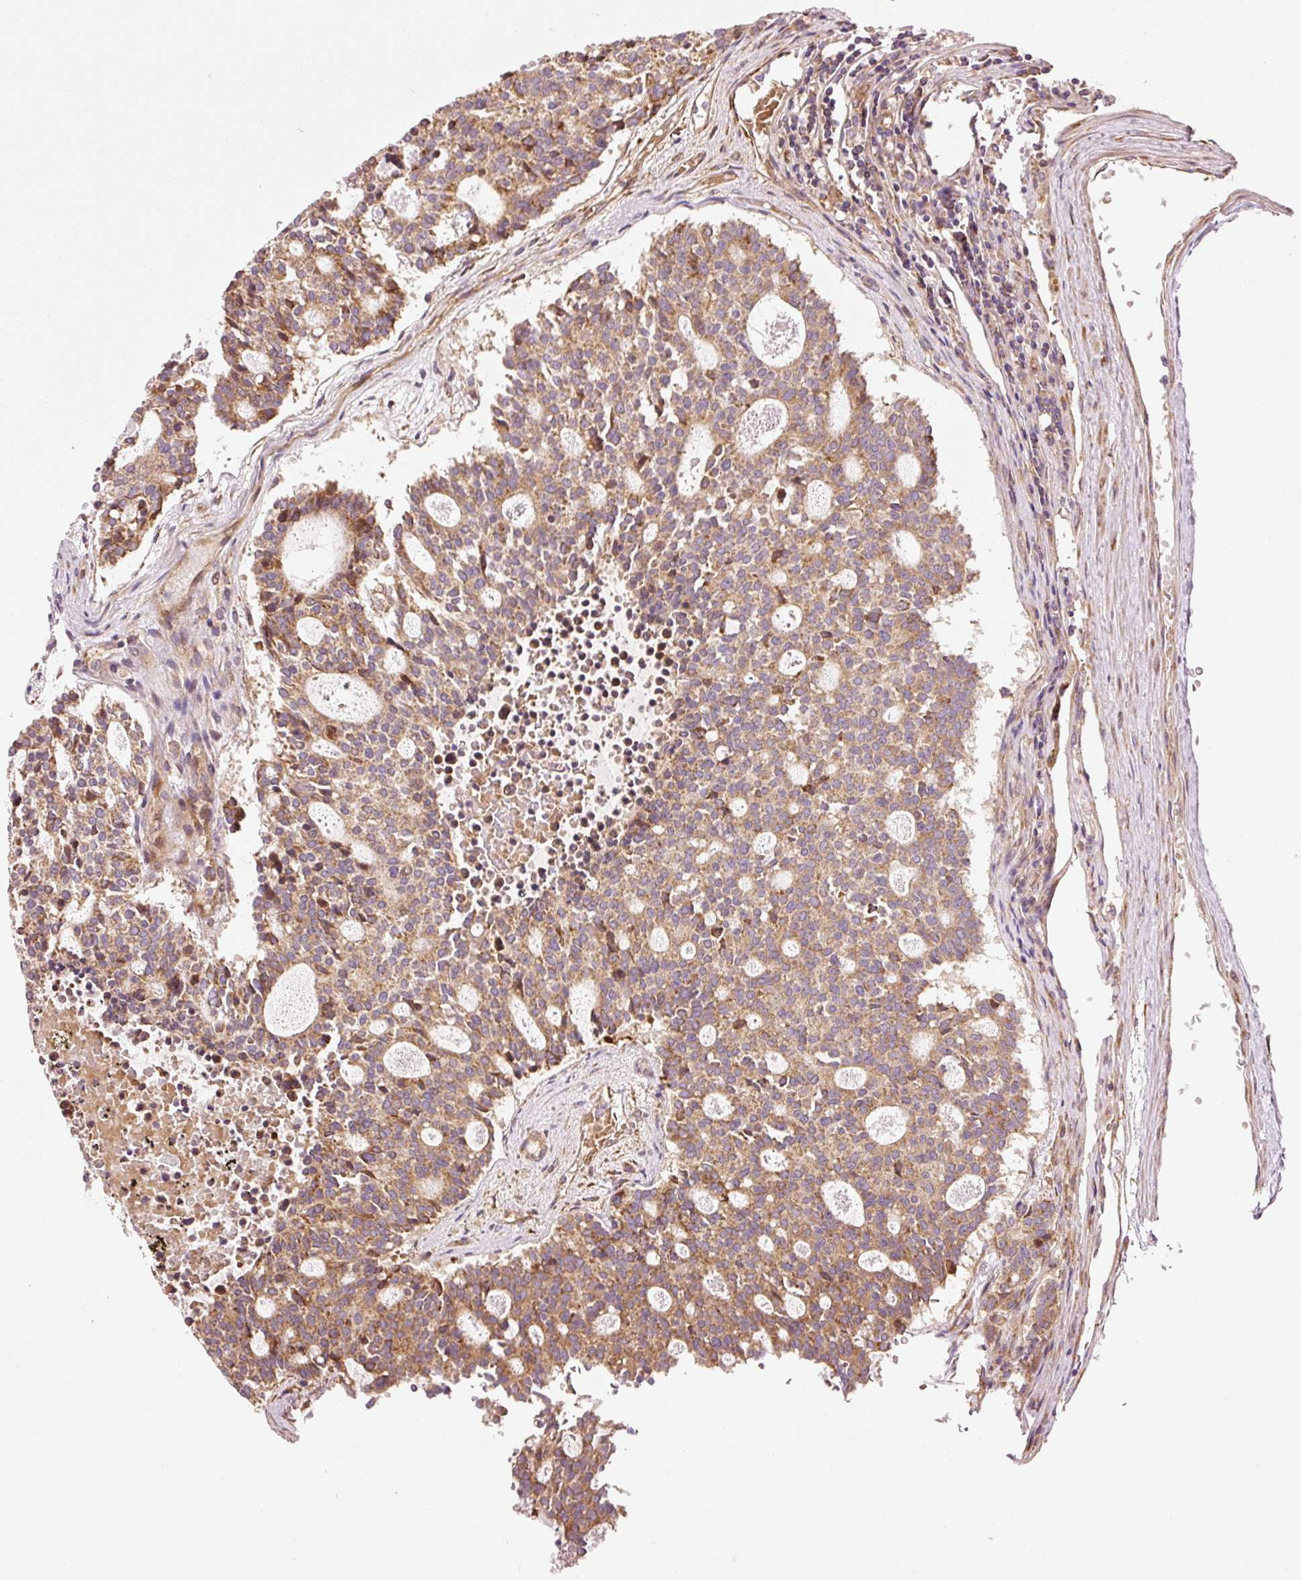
{"staining": {"intensity": "moderate", "quantity": ">75%", "location": "cytoplasmic/membranous"}, "tissue": "carcinoid", "cell_type": "Tumor cells", "image_type": "cancer", "snomed": [{"axis": "morphology", "description": "Carcinoid, malignant, NOS"}, {"axis": "topography", "description": "Pancreas"}], "caption": "Immunohistochemical staining of malignant carcinoid demonstrates medium levels of moderate cytoplasmic/membranous expression in approximately >75% of tumor cells. Nuclei are stained in blue.", "gene": "ISCU", "patient": {"sex": "female", "age": 54}}